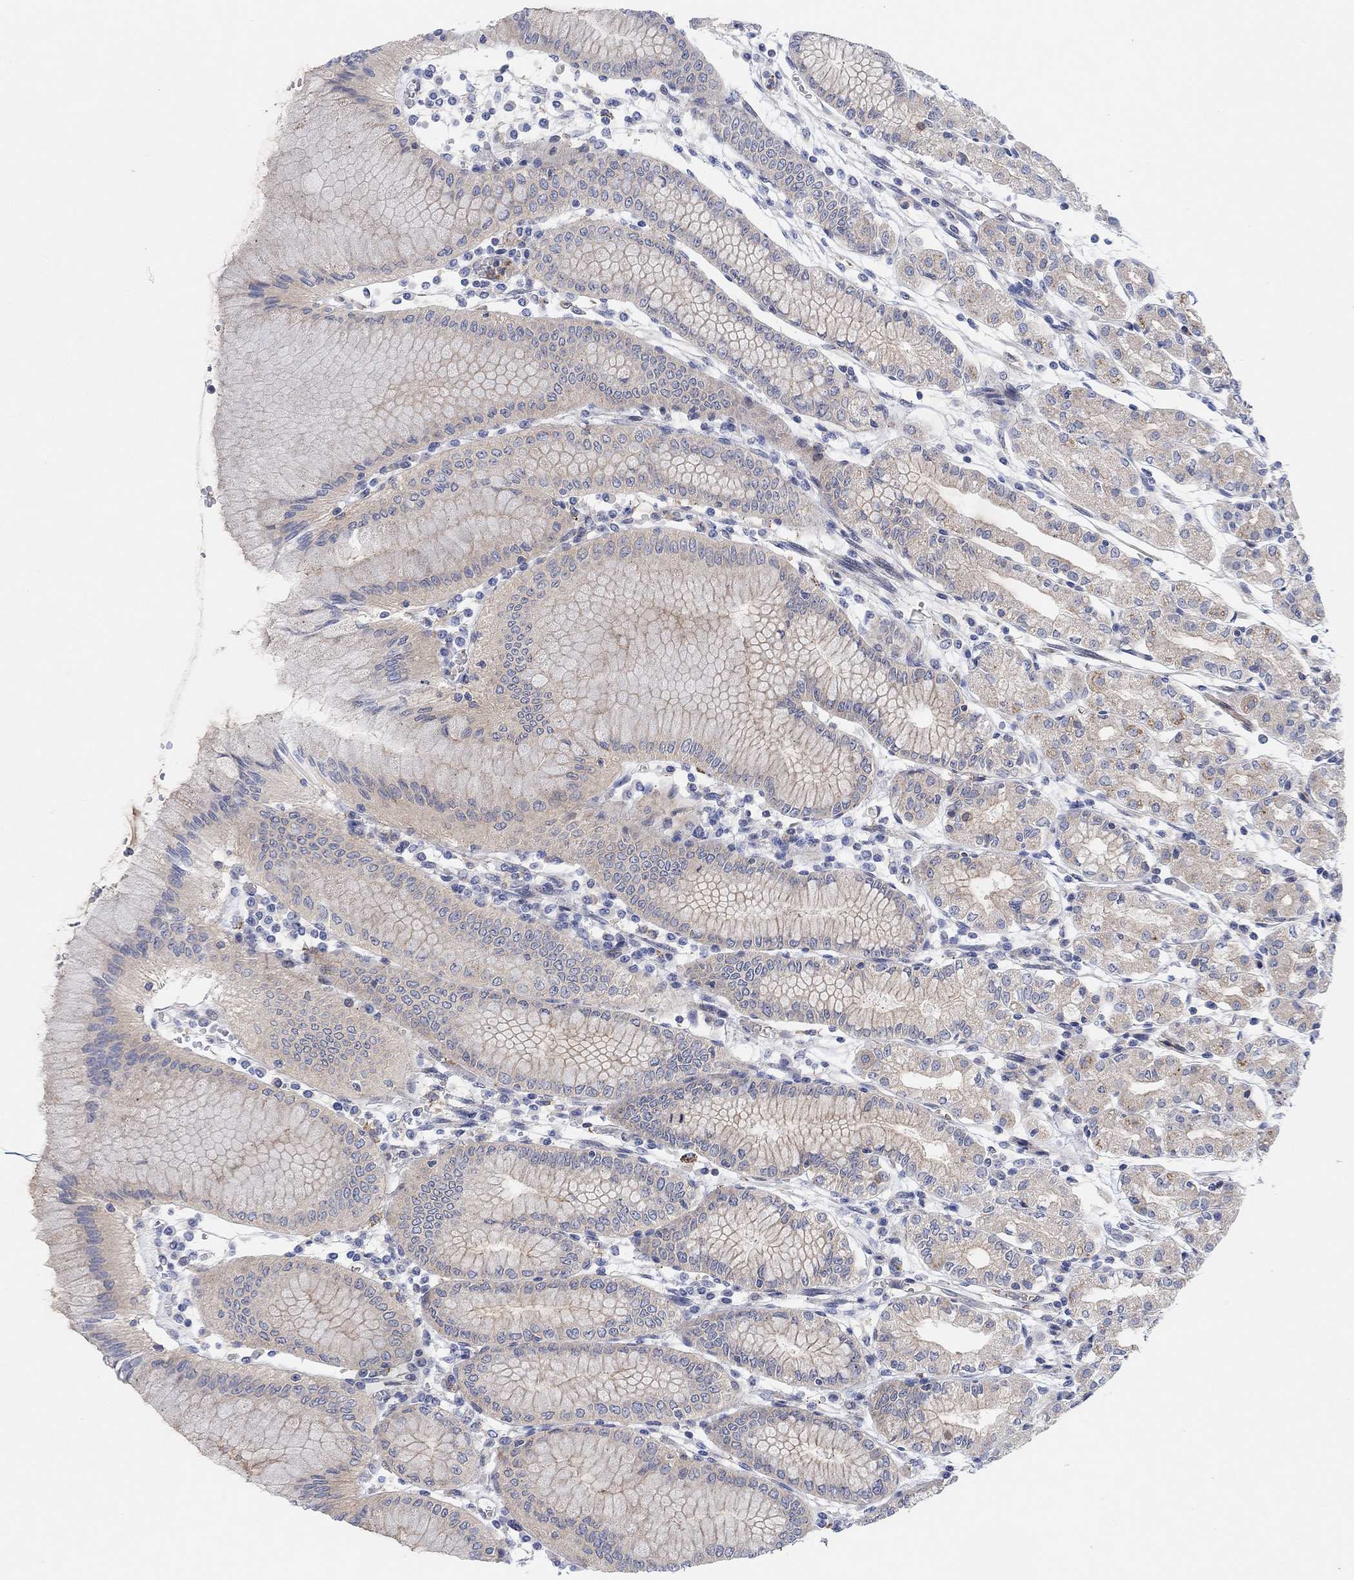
{"staining": {"intensity": "negative", "quantity": "none", "location": "none"}, "tissue": "stomach", "cell_type": "Glandular cells", "image_type": "normal", "snomed": [{"axis": "morphology", "description": "Normal tissue, NOS"}, {"axis": "topography", "description": "Skeletal muscle"}, {"axis": "topography", "description": "Stomach"}], "caption": "Human stomach stained for a protein using immunohistochemistry displays no expression in glandular cells.", "gene": "PMFBP1", "patient": {"sex": "female", "age": 57}}